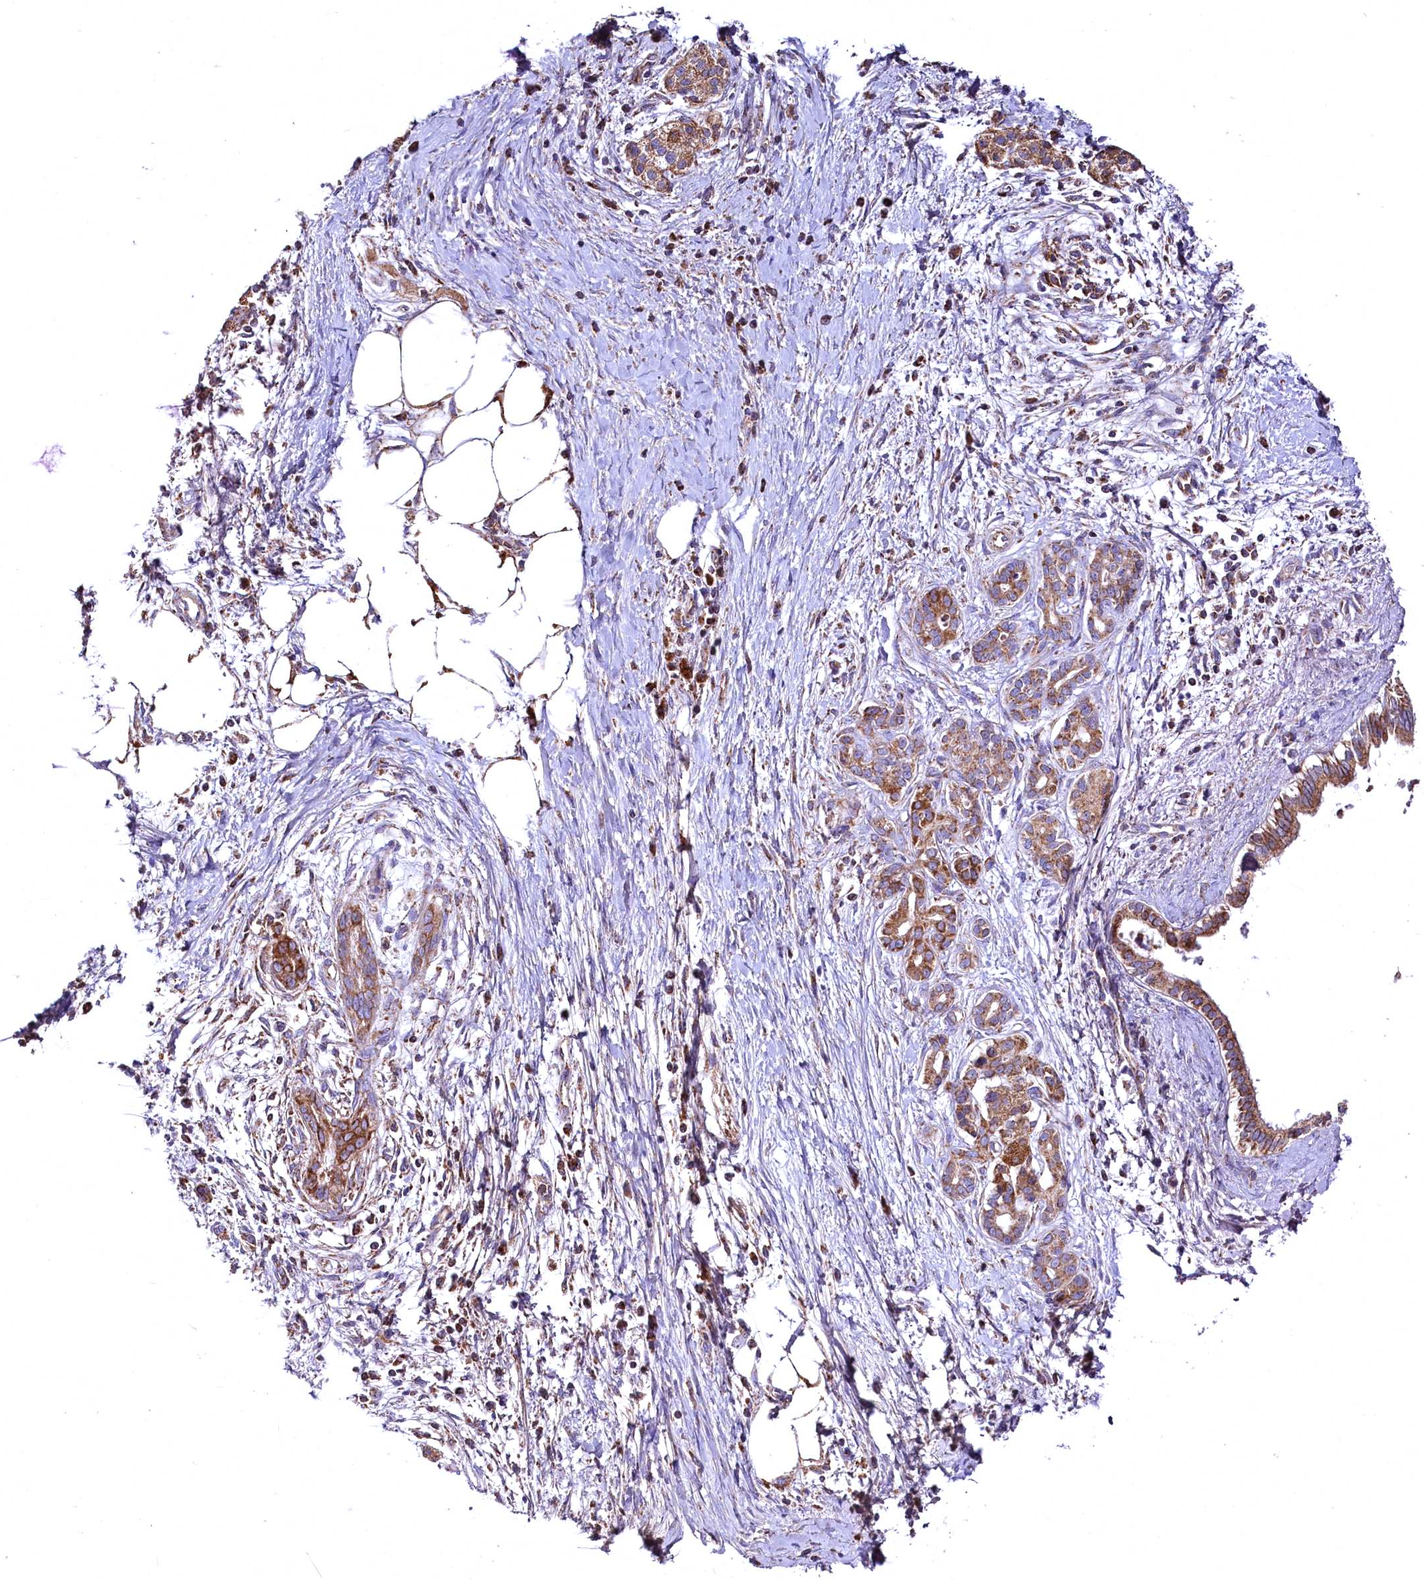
{"staining": {"intensity": "moderate", "quantity": ">75%", "location": "cytoplasmic/membranous"}, "tissue": "pancreatic cancer", "cell_type": "Tumor cells", "image_type": "cancer", "snomed": [{"axis": "morphology", "description": "Adenocarcinoma, NOS"}, {"axis": "topography", "description": "Pancreas"}], "caption": "Immunohistochemistry histopathology image of adenocarcinoma (pancreatic) stained for a protein (brown), which exhibits medium levels of moderate cytoplasmic/membranous expression in approximately >75% of tumor cells.", "gene": "NUDT15", "patient": {"sex": "male", "age": 58}}